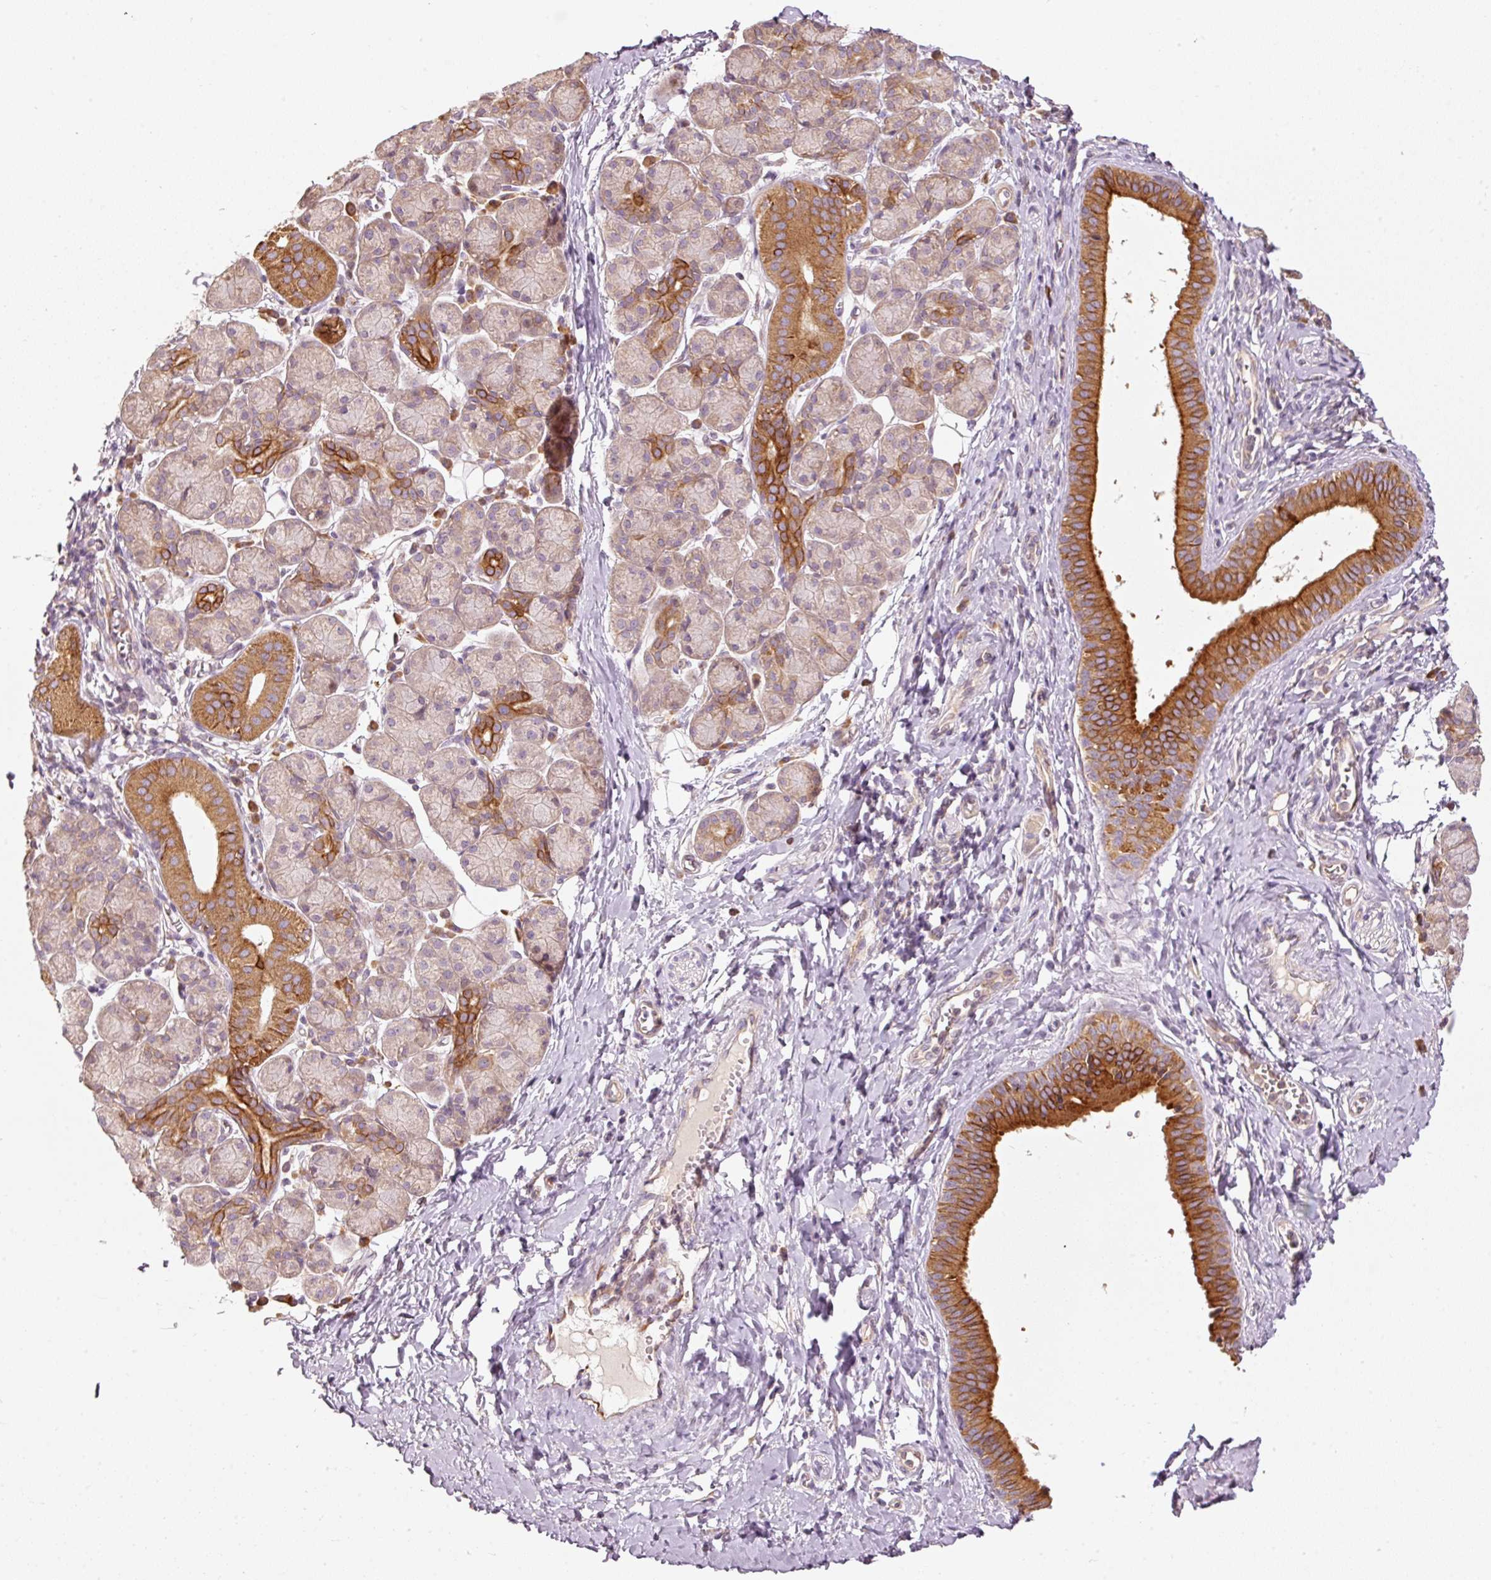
{"staining": {"intensity": "strong", "quantity": "25%-75%", "location": "cytoplasmic/membranous"}, "tissue": "salivary gland", "cell_type": "Glandular cells", "image_type": "normal", "snomed": [{"axis": "morphology", "description": "Normal tissue, NOS"}, {"axis": "morphology", "description": "Inflammation, NOS"}, {"axis": "topography", "description": "Lymph node"}, {"axis": "topography", "description": "Salivary gland"}], "caption": "Brown immunohistochemical staining in unremarkable human salivary gland reveals strong cytoplasmic/membranous expression in about 25%-75% of glandular cells.", "gene": "MAP10", "patient": {"sex": "male", "age": 3}}